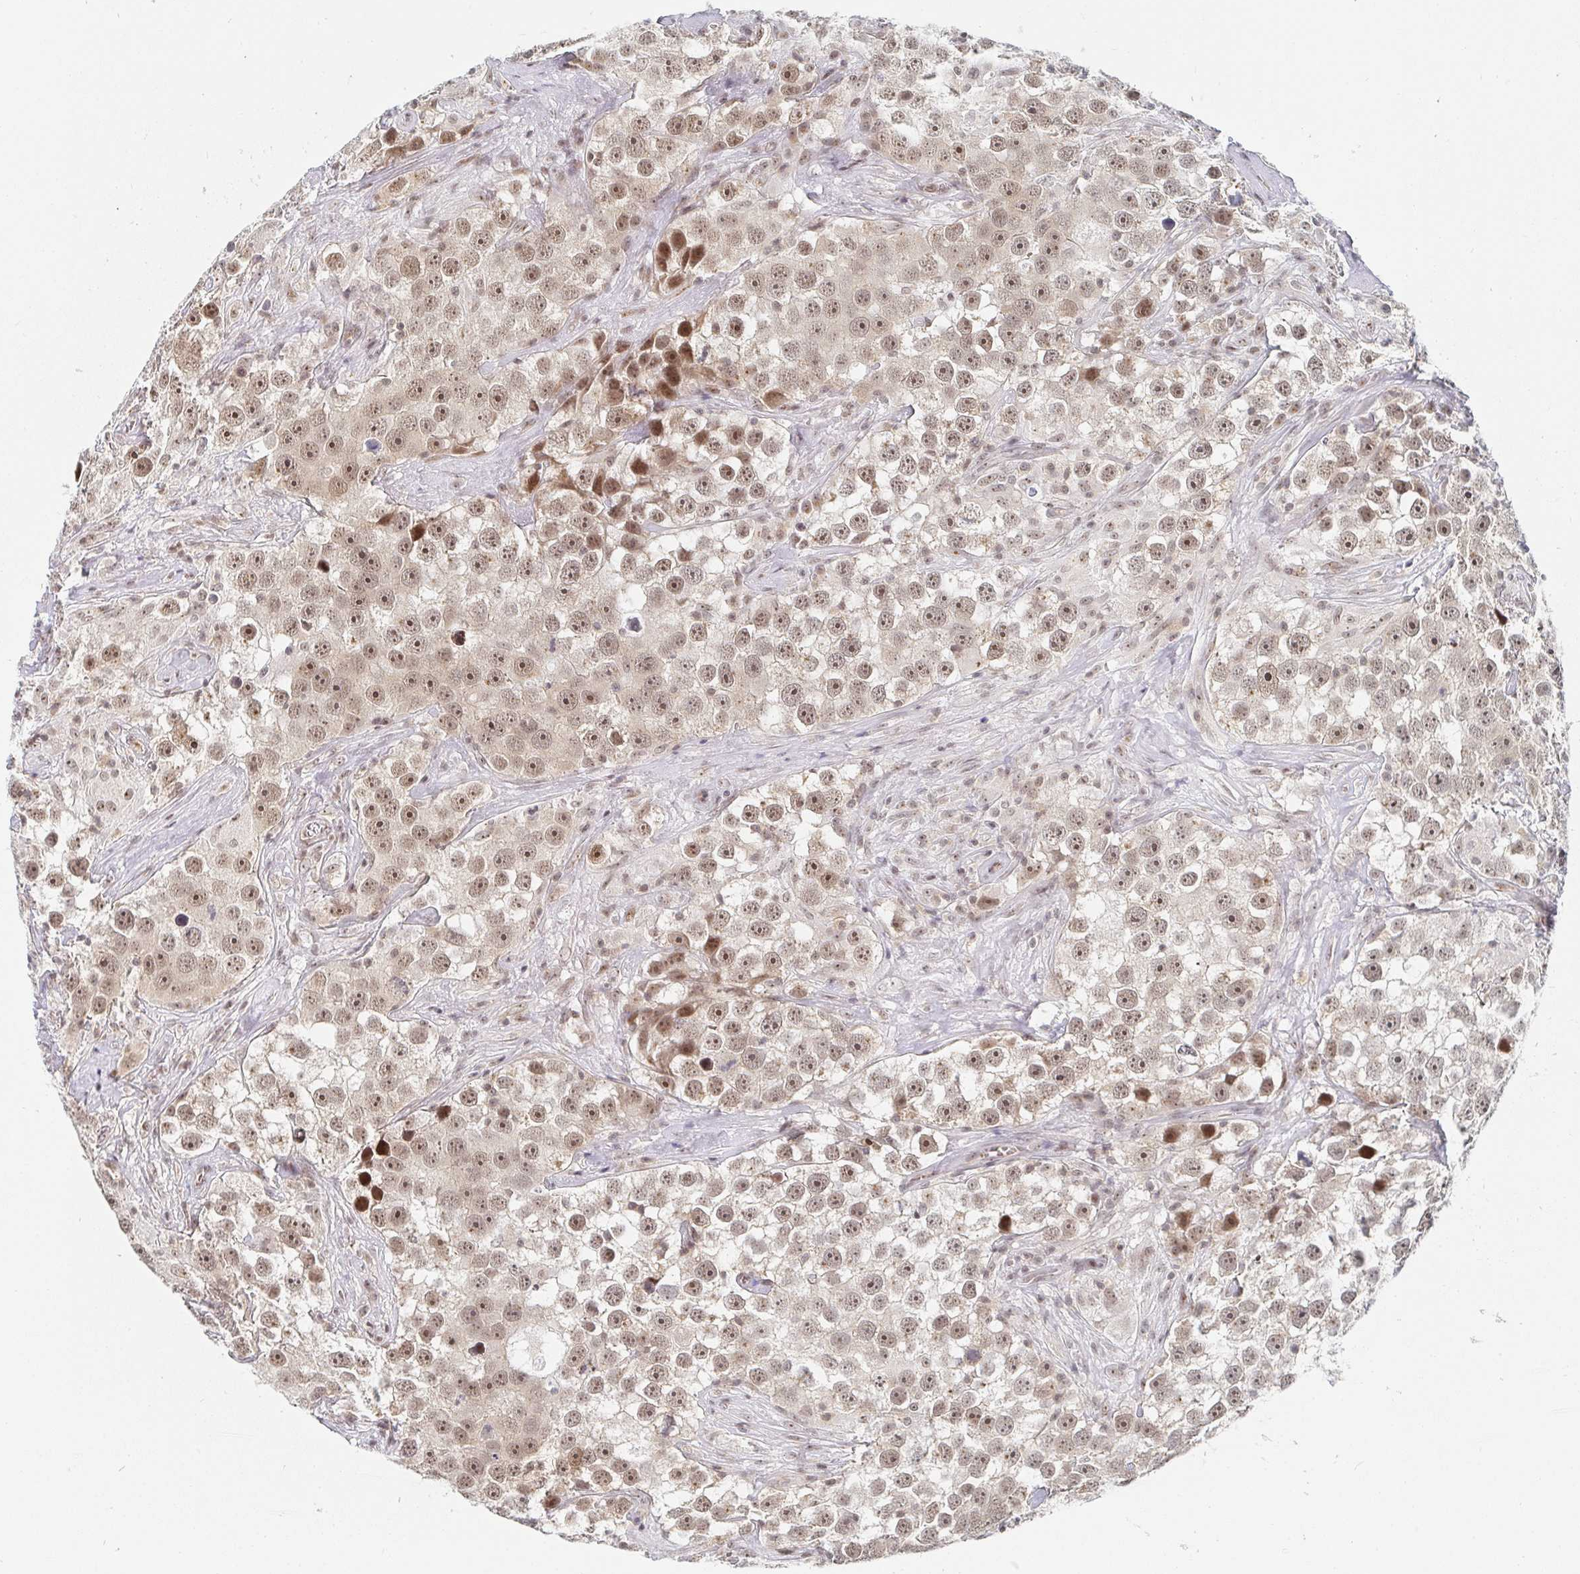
{"staining": {"intensity": "moderate", "quantity": ">75%", "location": "nuclear"}, "tissue": "testis cancer", "cell_type": "Tumor cells", "image_type": "cancer", "snomed": [{"axis": "morphology", "description": "Seminoma, NOS"}, {"axis": "topography", "description": "Testis"}], "caption": "Protein expression analysis of human seminoma (testis) reveals moderate nuclear positivity in about >75% of tumor cells.", "gene": "CHD2", "patient": {"sex": "male", "age": 49}}